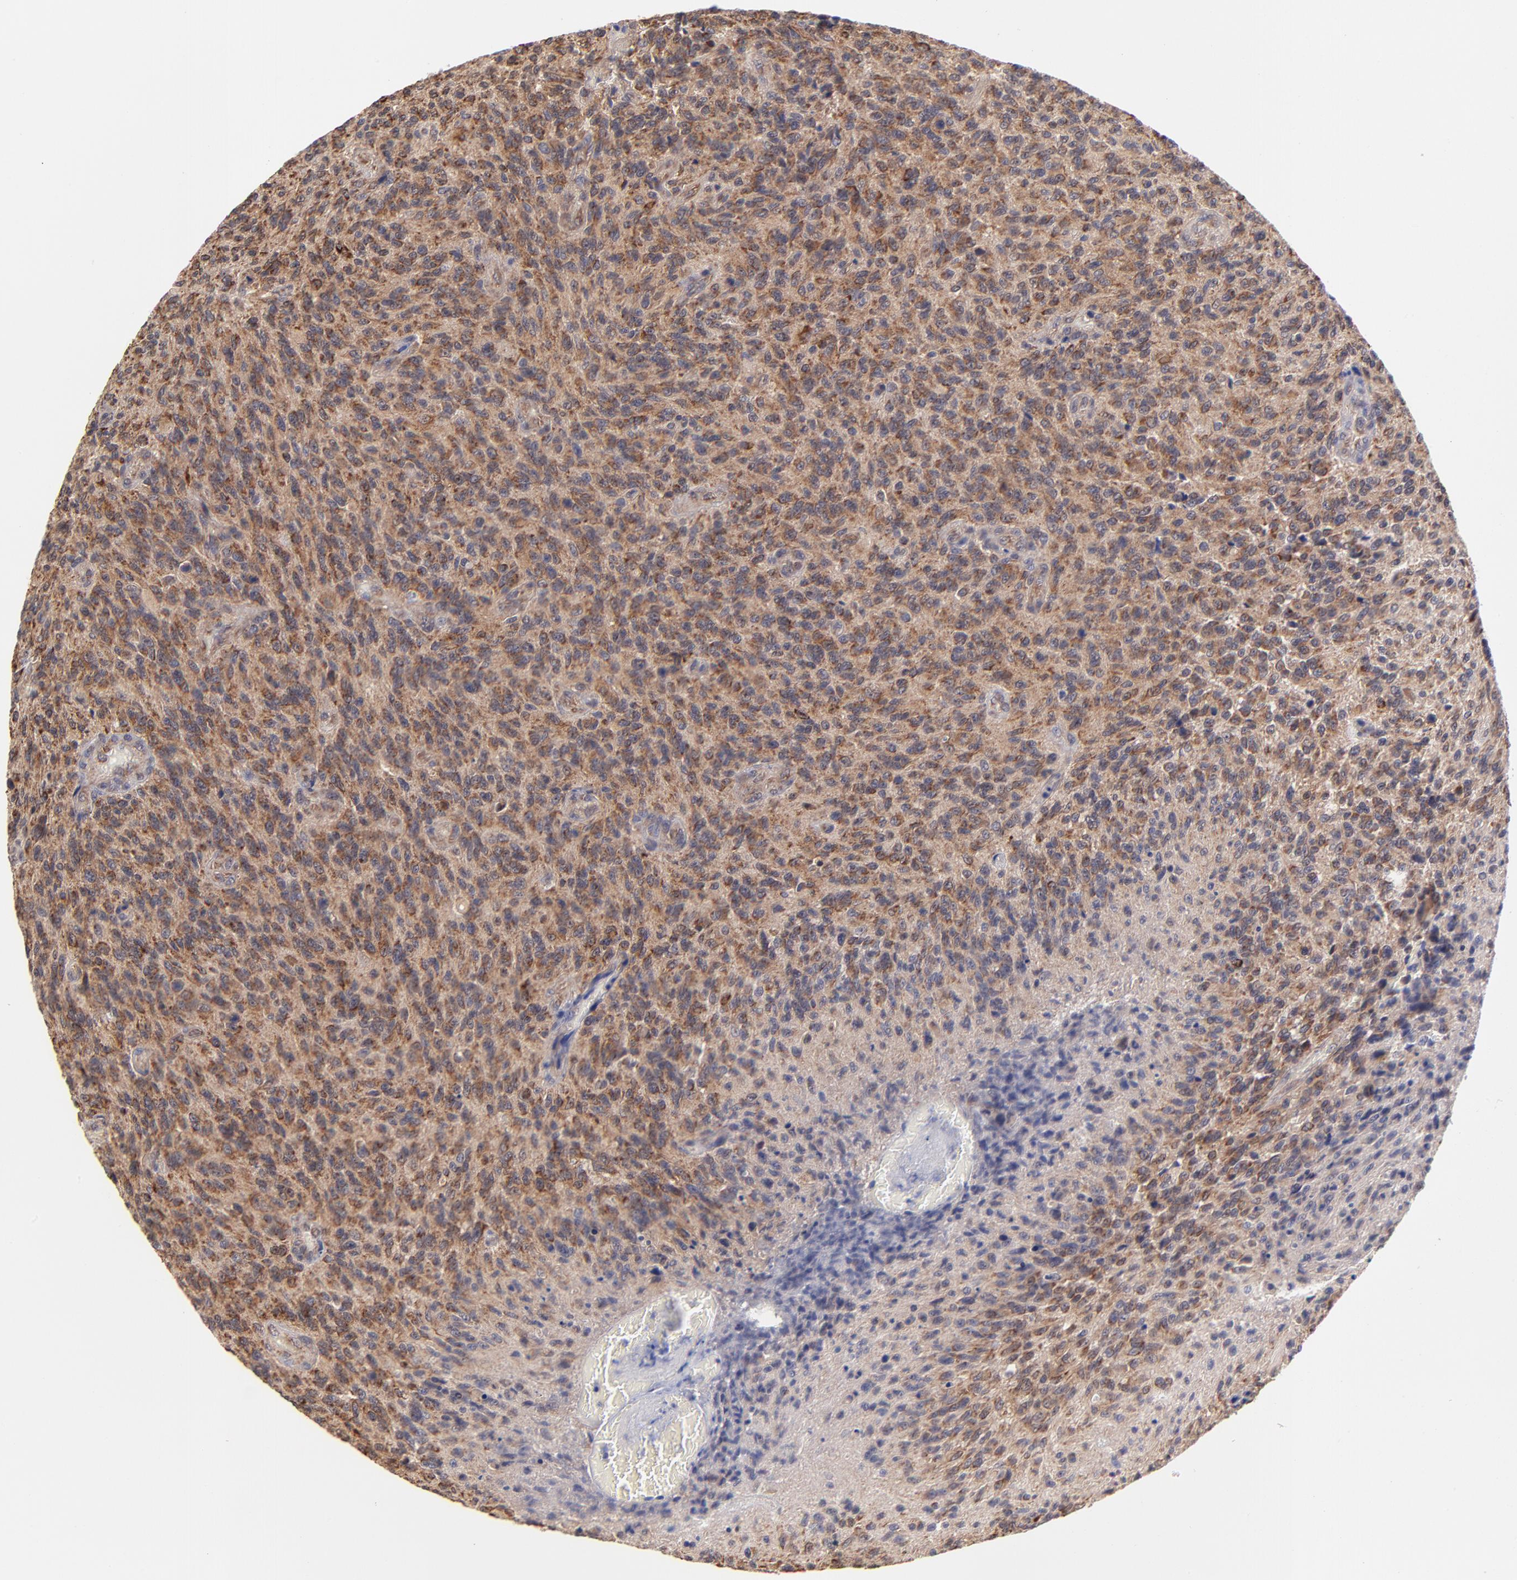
{"staining": {"intensity": "strong", "quantity": ">75%", "location": "cytoplasmic/membranous"}, "tissue": "glioma", "cell_type": "Tumor cells", "image_type": "cancer", "snomed": [{"axis": "morphology", "description": "Normal tissue, NOS"}, {"axis": "morphology", "description": "Glioma, malignant, High grade"}, {"axis": "topography", "description": "Cerebral cortex"}], "caption": "The immunohistochemical stain shows strong cytoplasmic/membranous expression in tumor cells of malignant glioma (high-grade) tissue. (DAB (3,3'-diaminobenzidine) IHC with brightfield microscopy, high magnification).", "gene": "UBE2H", "patient": {"sex": "male", "age": 56}}